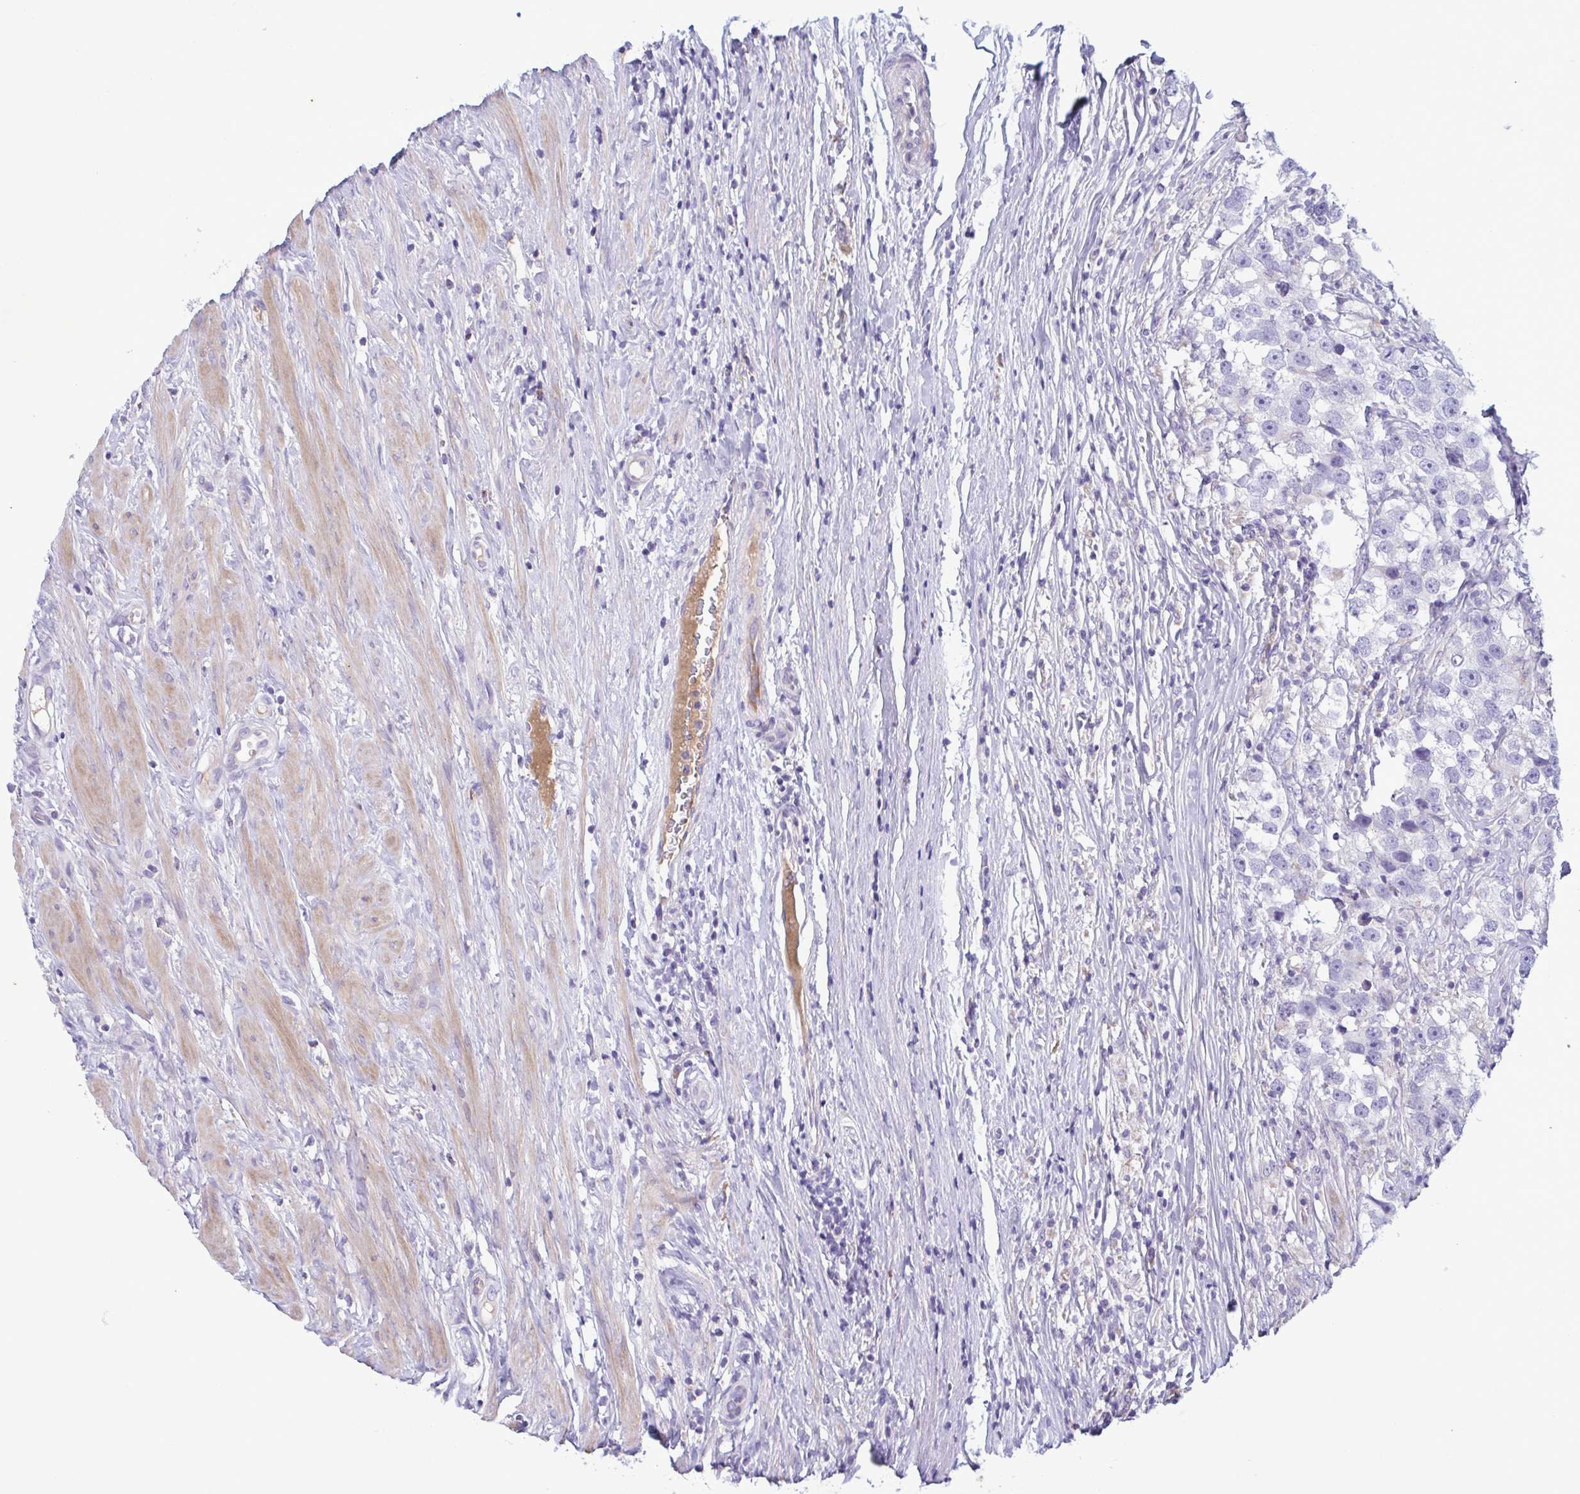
{"staining": {"intensity": "negative", "quantity": "none", "location": "none"}, "tissue": "testis cancer", "cell_type": "Tumor cells", "image_type": "cancer", "snomed": [{"axis": "morphology", "description": "Seminoma, NOS"}, {"axis": "topography", "description": "Testis"}], "caption": "Histopathology image shows no significant protein staining in tumor cells of testis cancer (seminoma).", "gene": "F13B", "patient": {"sex": "male", "age": 46}}